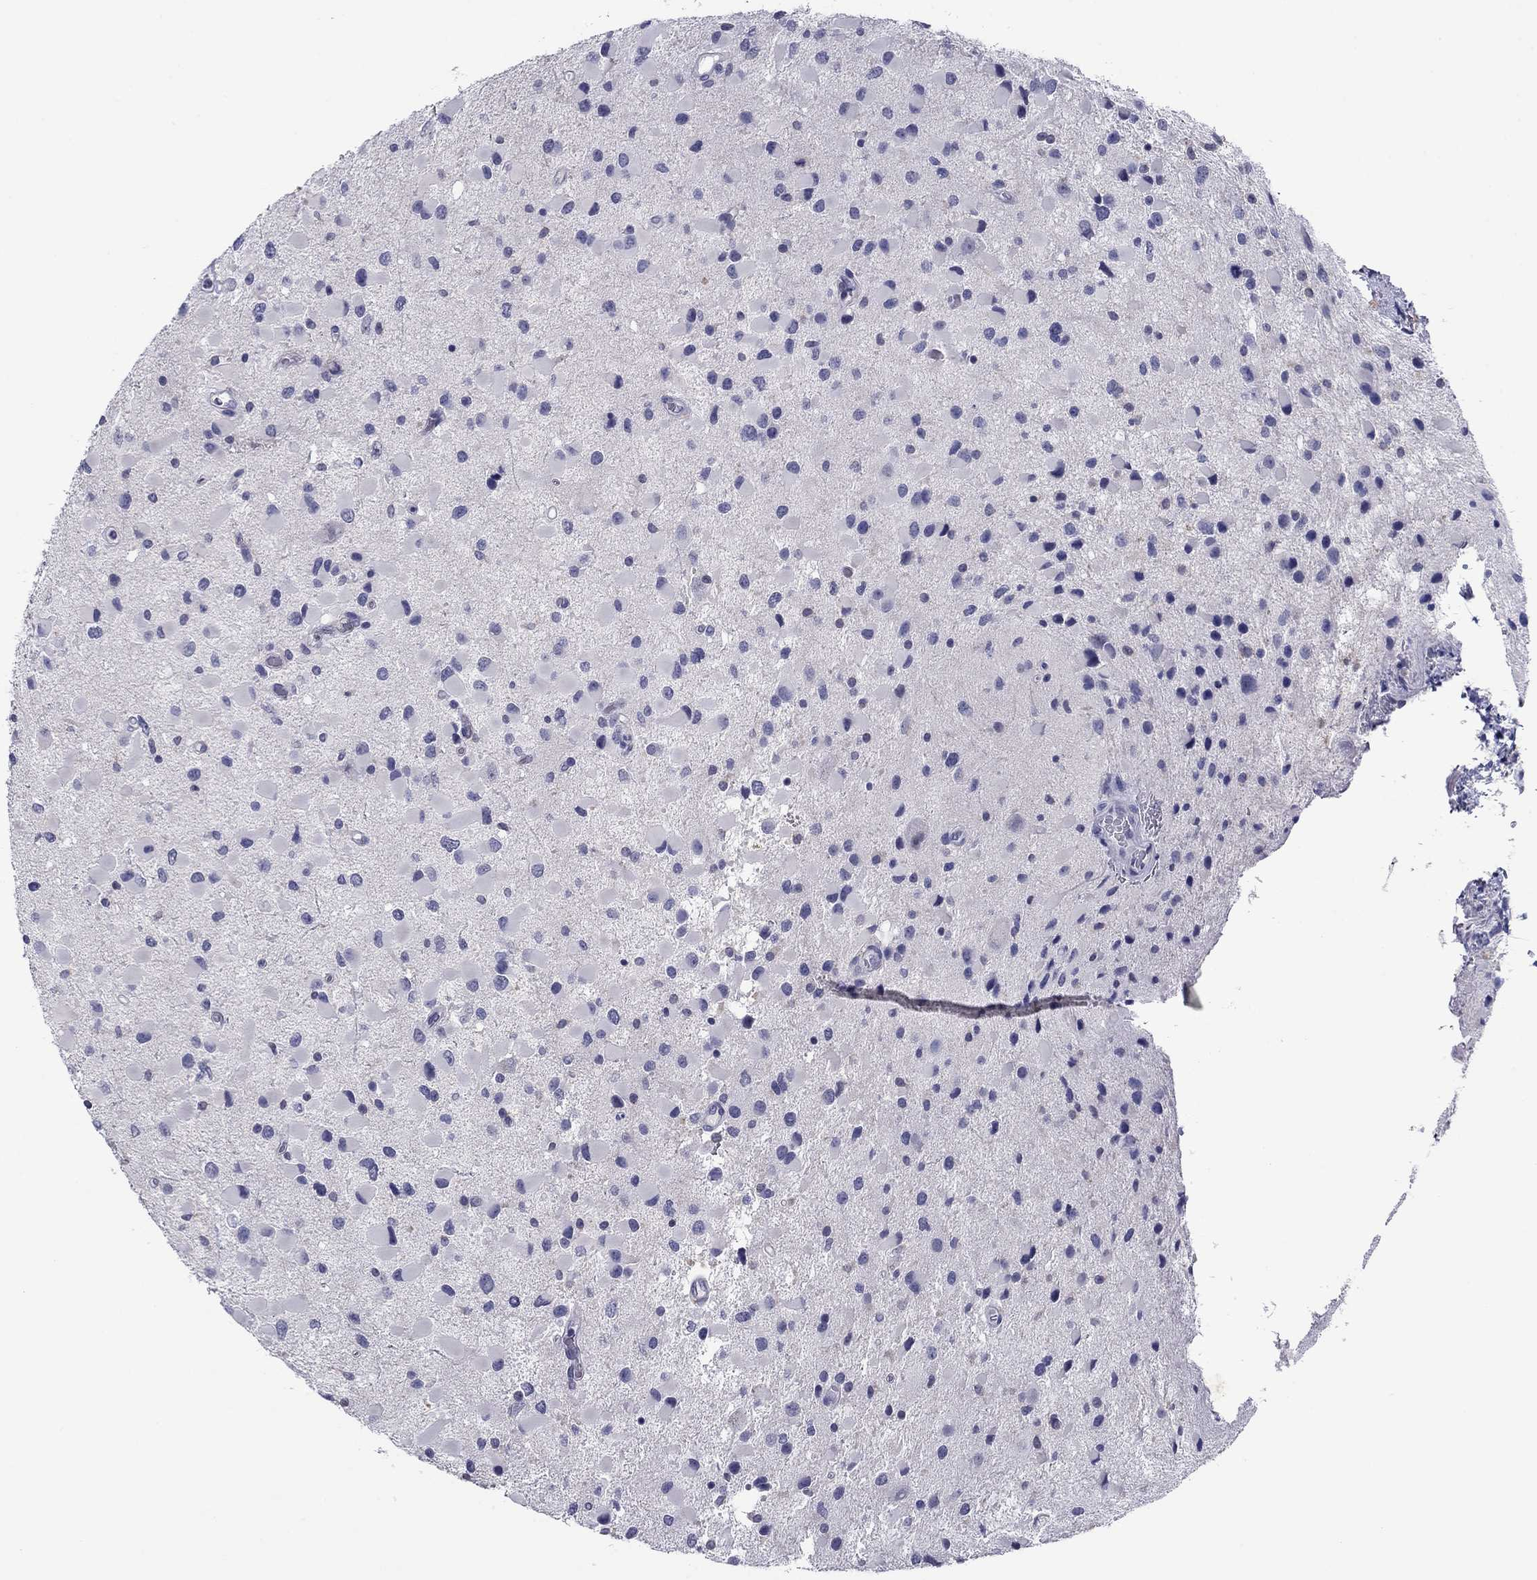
{"staining": {"intensity": "negative", "quantity": "none", "location": "none"}, "tissue": "glioma", "cell_type": "Tumor cells", "image_type": "cancer", "snomed": [{"axis": "morphology", "description": "Glioma, malignant, Low grade"}, {"axis": "topography", "description": "Brain"}], "caption": "This is an IHC histopathology image of malignant low-grade glioma. There is no positivity in tumor cells.", "gene": "TCFL5", "patient": {"sex": "female", "age": 32}}